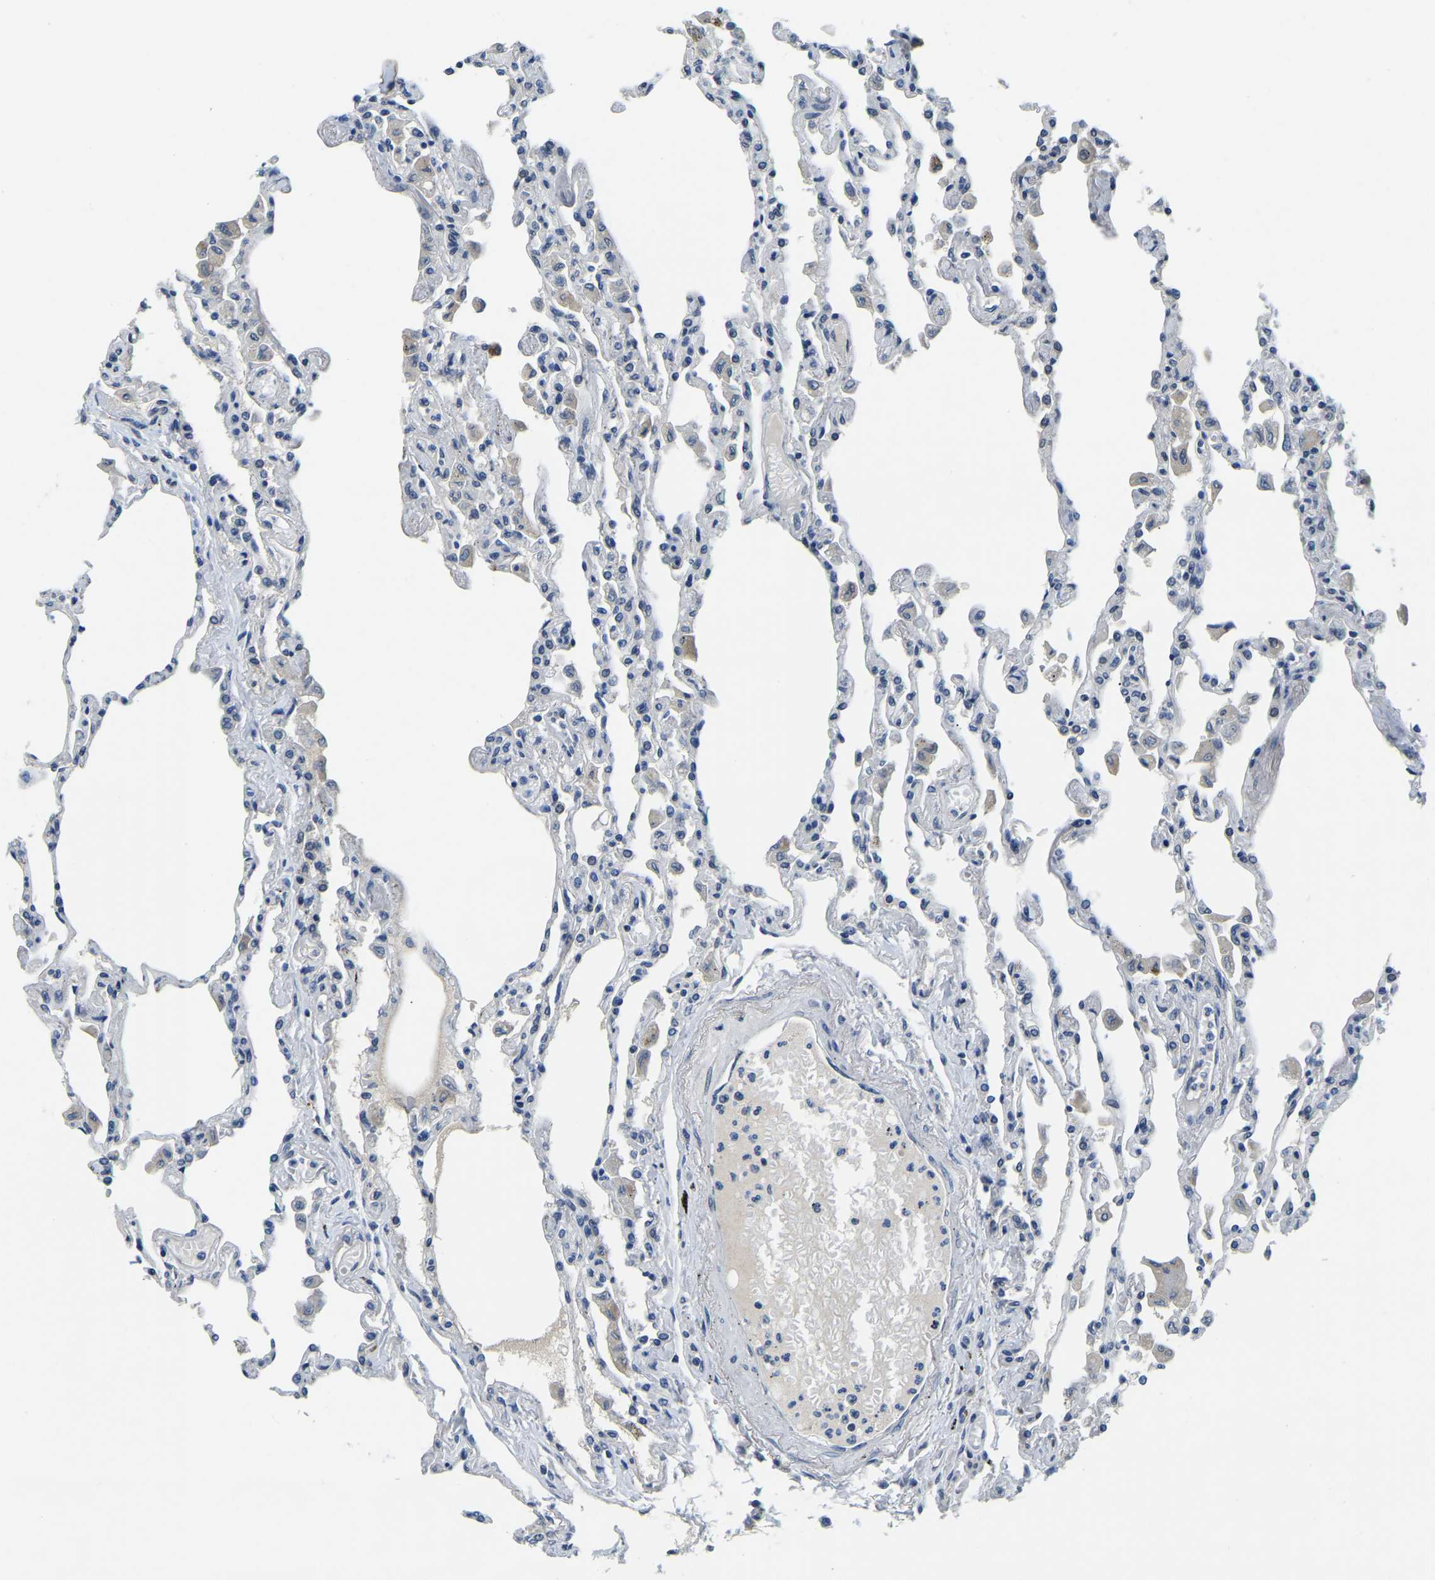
{"staining": {"intensity": "weak", "quantity": "<25%", "location": "cytoplasmic/membranous,nuclear"}, "tissue": "lung", "cell_type": "Alveolar cells", "image_type": "normal", "snomed": [{"axis": "morphology", "description": "Normal tissue, NOS"}, {"axis": "topography", "description": "Bronchus"}, {"axis": "topography", "description": "Lung"}], "caption": "IHC histopathology image of unremarkable lung stained for a protein (brown), which reveals no positivity in alveolar cells.", "gene": "RANBP2", "patient": {"sex": "female", "age": 49}}